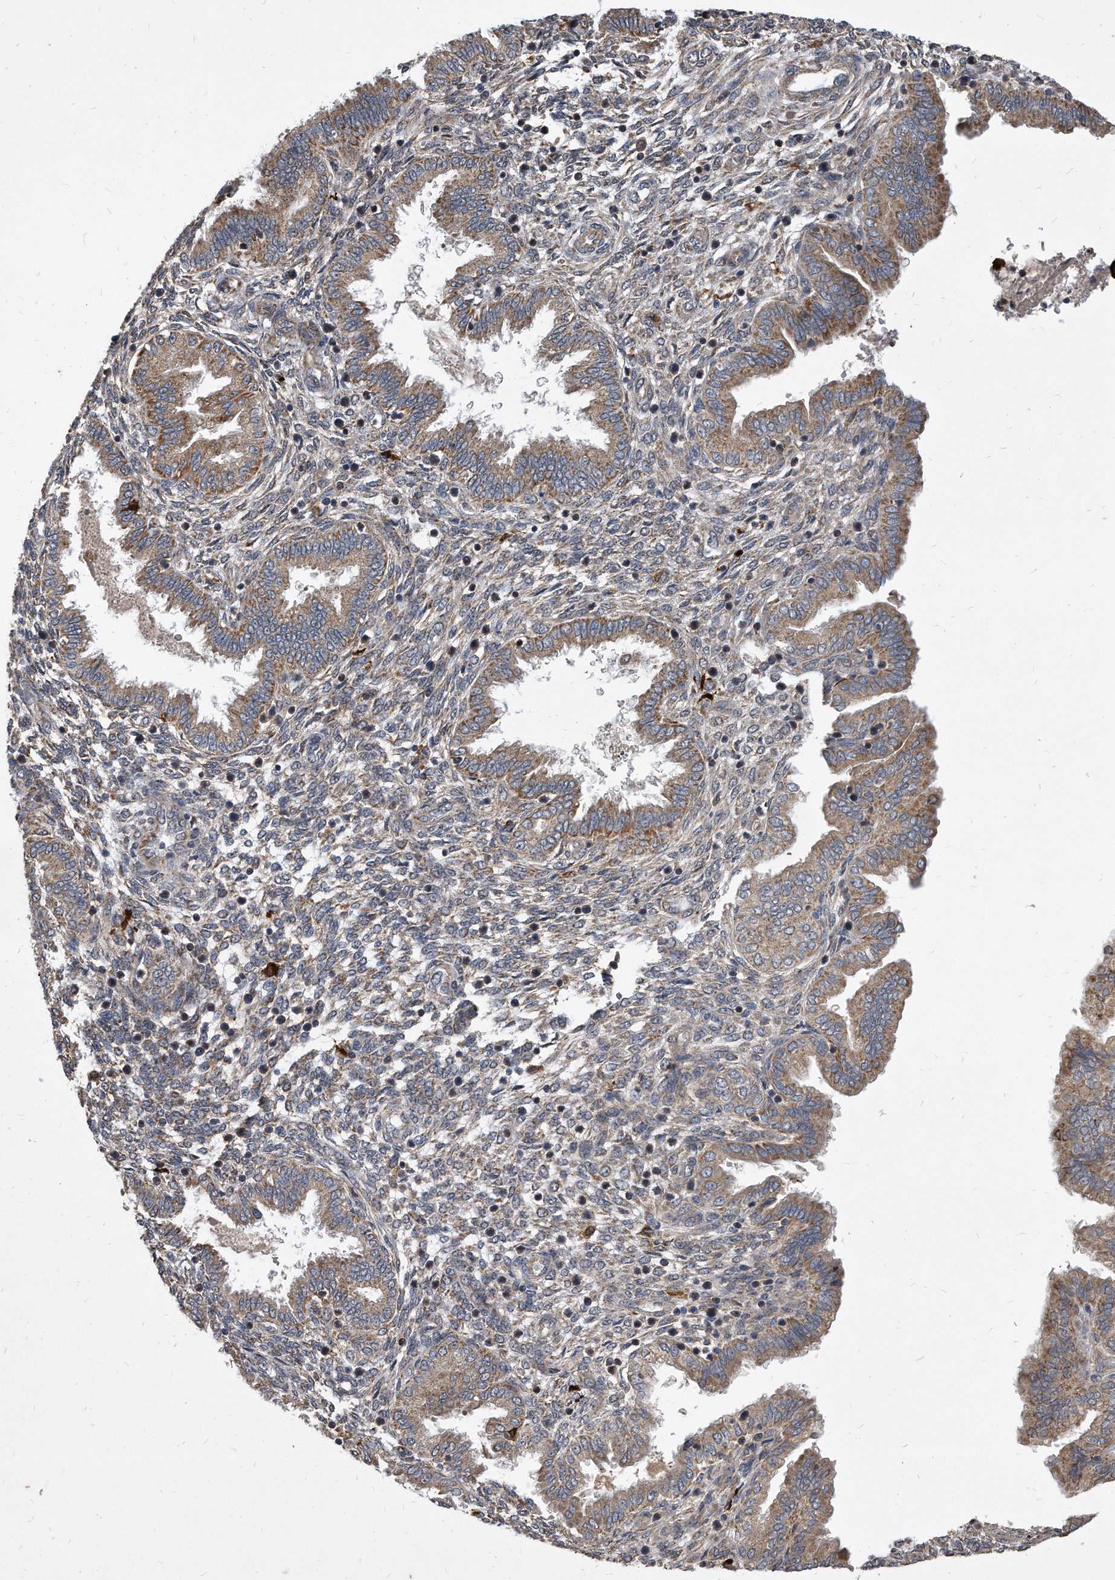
{"staining": {"intensity": "weak", "quantity": "25%-75%", "location": "cytoplasmic/membranous"}, "tissue": "endometrium", "cell_type": "Cells in endometrial stroma", "image_type": "normal", "snomed": [{"axis": "morphology", "description": "Normal tissue, NOS"}, {"axis": "topography", "description": "Endometrium"}], "caption": "Immunohistochemistry image of benign endometrium: endometrium stained using immunohistochemistry (IHC) displays low levels of weak protein expression localized specifically in the cytoplasmic/membranous of cells in endometrial stroma, appearing as a cytoplasmic/membranous brown color.", "gene": "SOBP", "patient": {"sex": "female", "age": 33}}